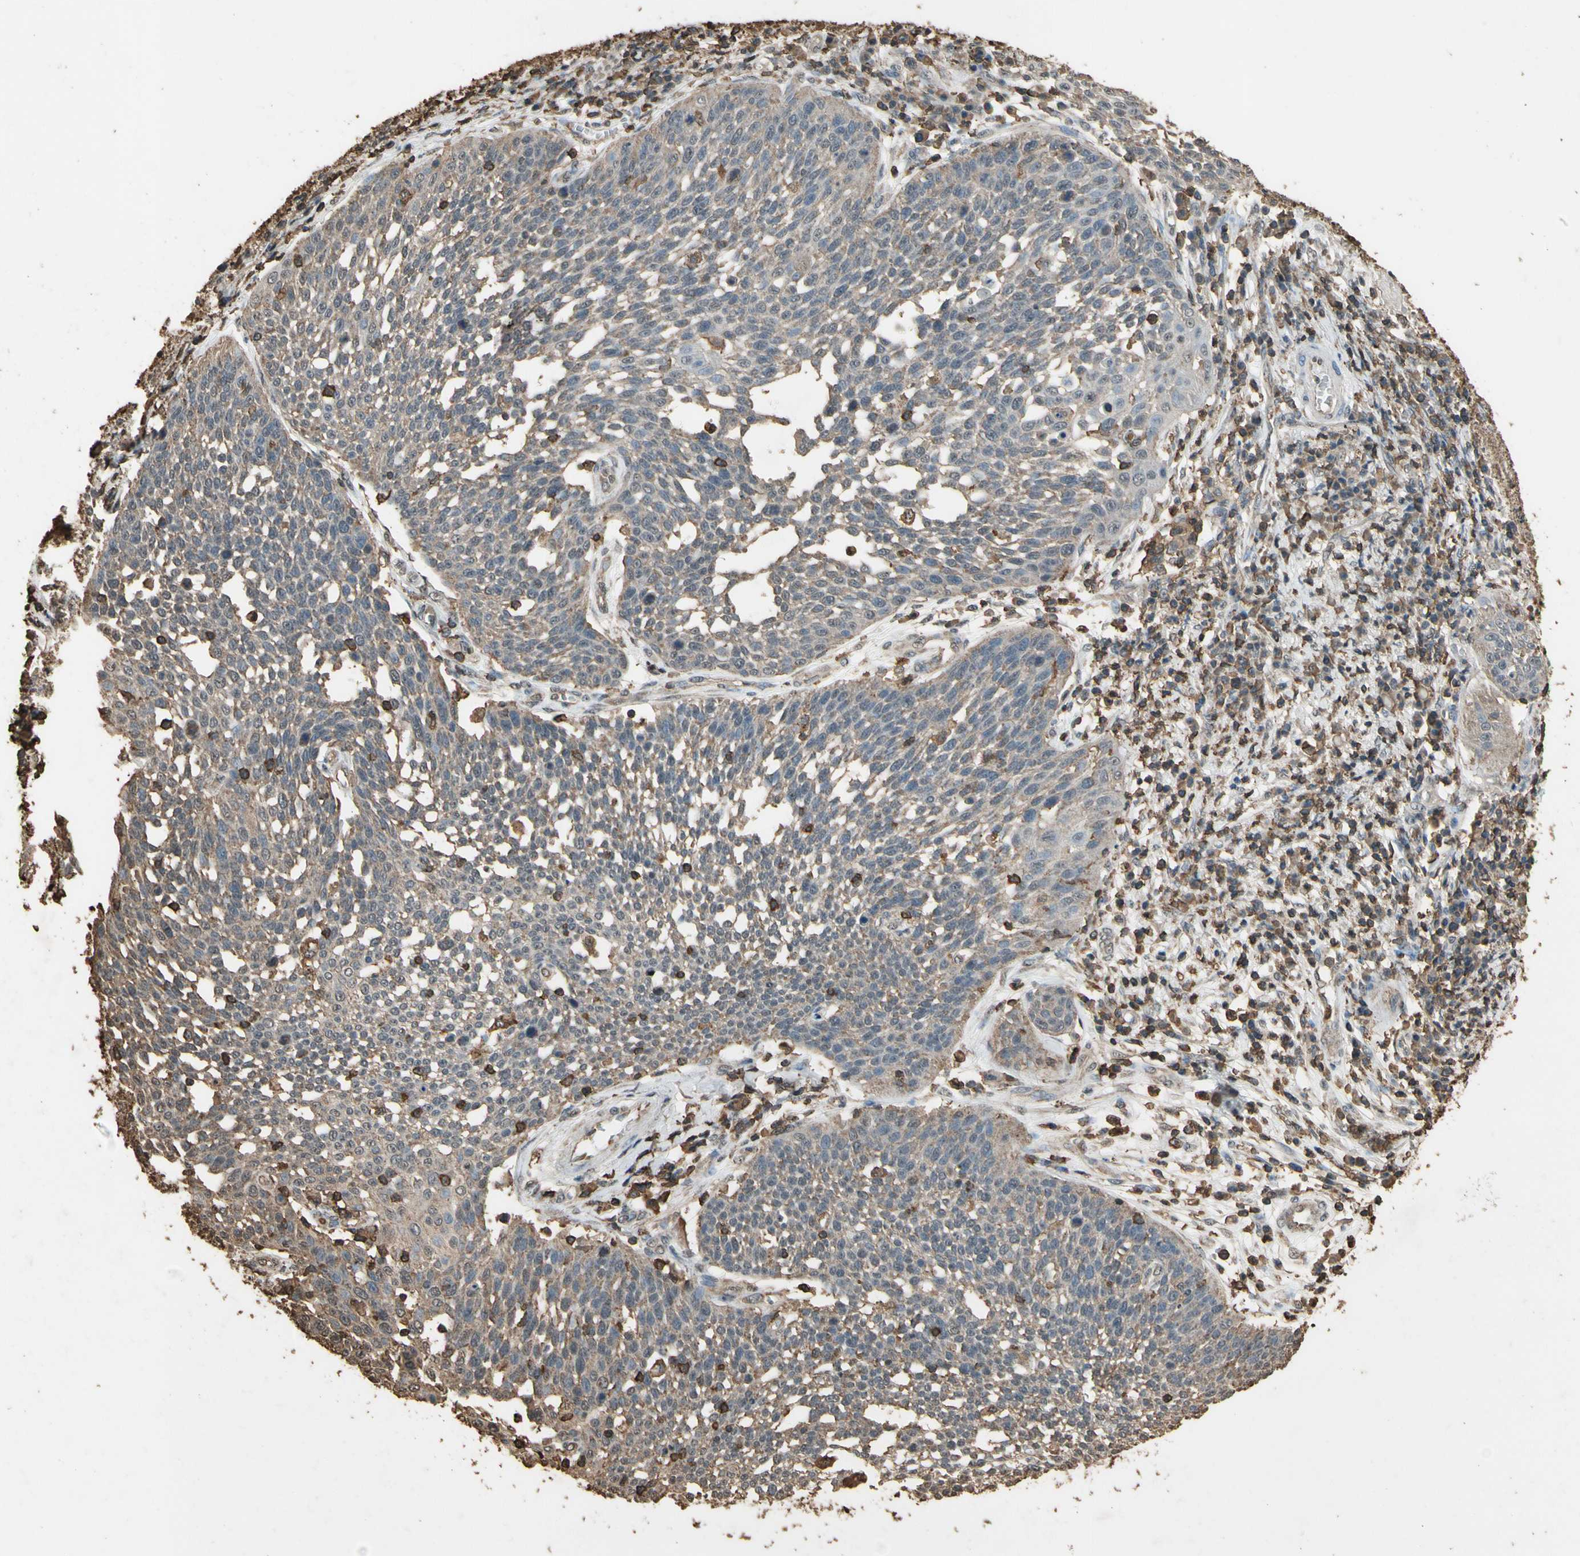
{"staining": {"intensity": "weak", "quantity": ">75%", "location": "cytoplasmic/membranous"}, "tissue": "cervical cancer", "cell_type": "Tumor cells", "image_type": "cancer", "snomed": [{"axis": "morphology", "description": "Squamous cell carcinoma, NOS"}, {"axis": "topography", "description": "Cervix"}], "caption": "Cervical cancer (squamous cell carcinoma) tissue demonstrates weak cytoplasmic/membranous expression in about >75% of tumor cells Nuclei are stained in blue.", "gene": "TNFSF13B", "patient": {"sex": "female", "age": 34}}